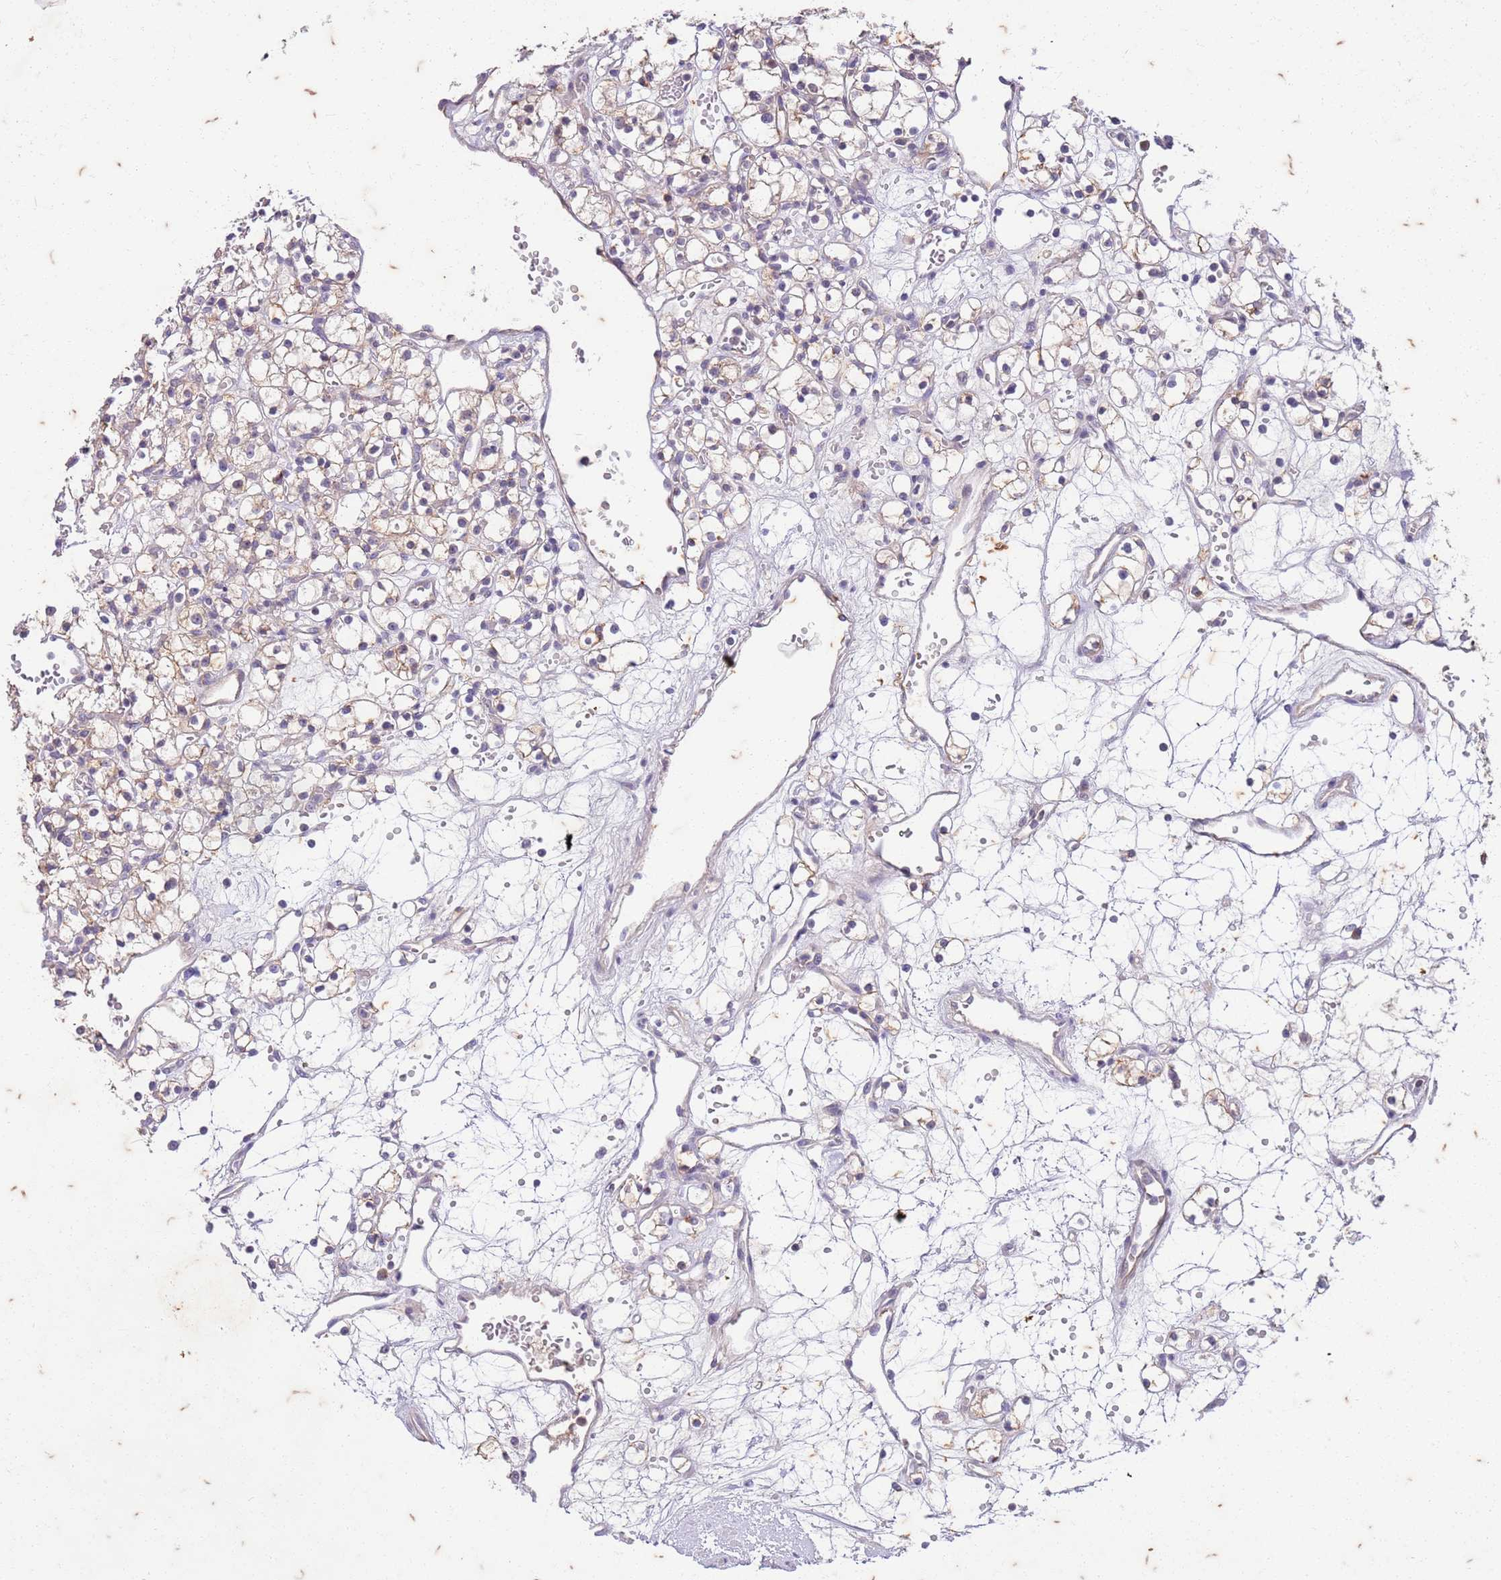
{"staining": {"intensity": "weak", "quantity": "25%-75%", "location": "cytoplasmic/membranous"}, "tissue": "renal cancer", "cell_type": "Tumor cells", "image_type": "cancer", "snomed": [{"axis": "morphology", "description": "Adenocarcinoma, NOS"}, {"axis": "topography", "description": "Kidney"}], "caption": "Immunohistochemical staining of renal adenocarcinoma displays low levels of weak cytoplasmic/membranous expression in about 25%-75% of tumor cells.", "gene": "RAPGEF3", "patient": {"sex": "female", "age": 59}}